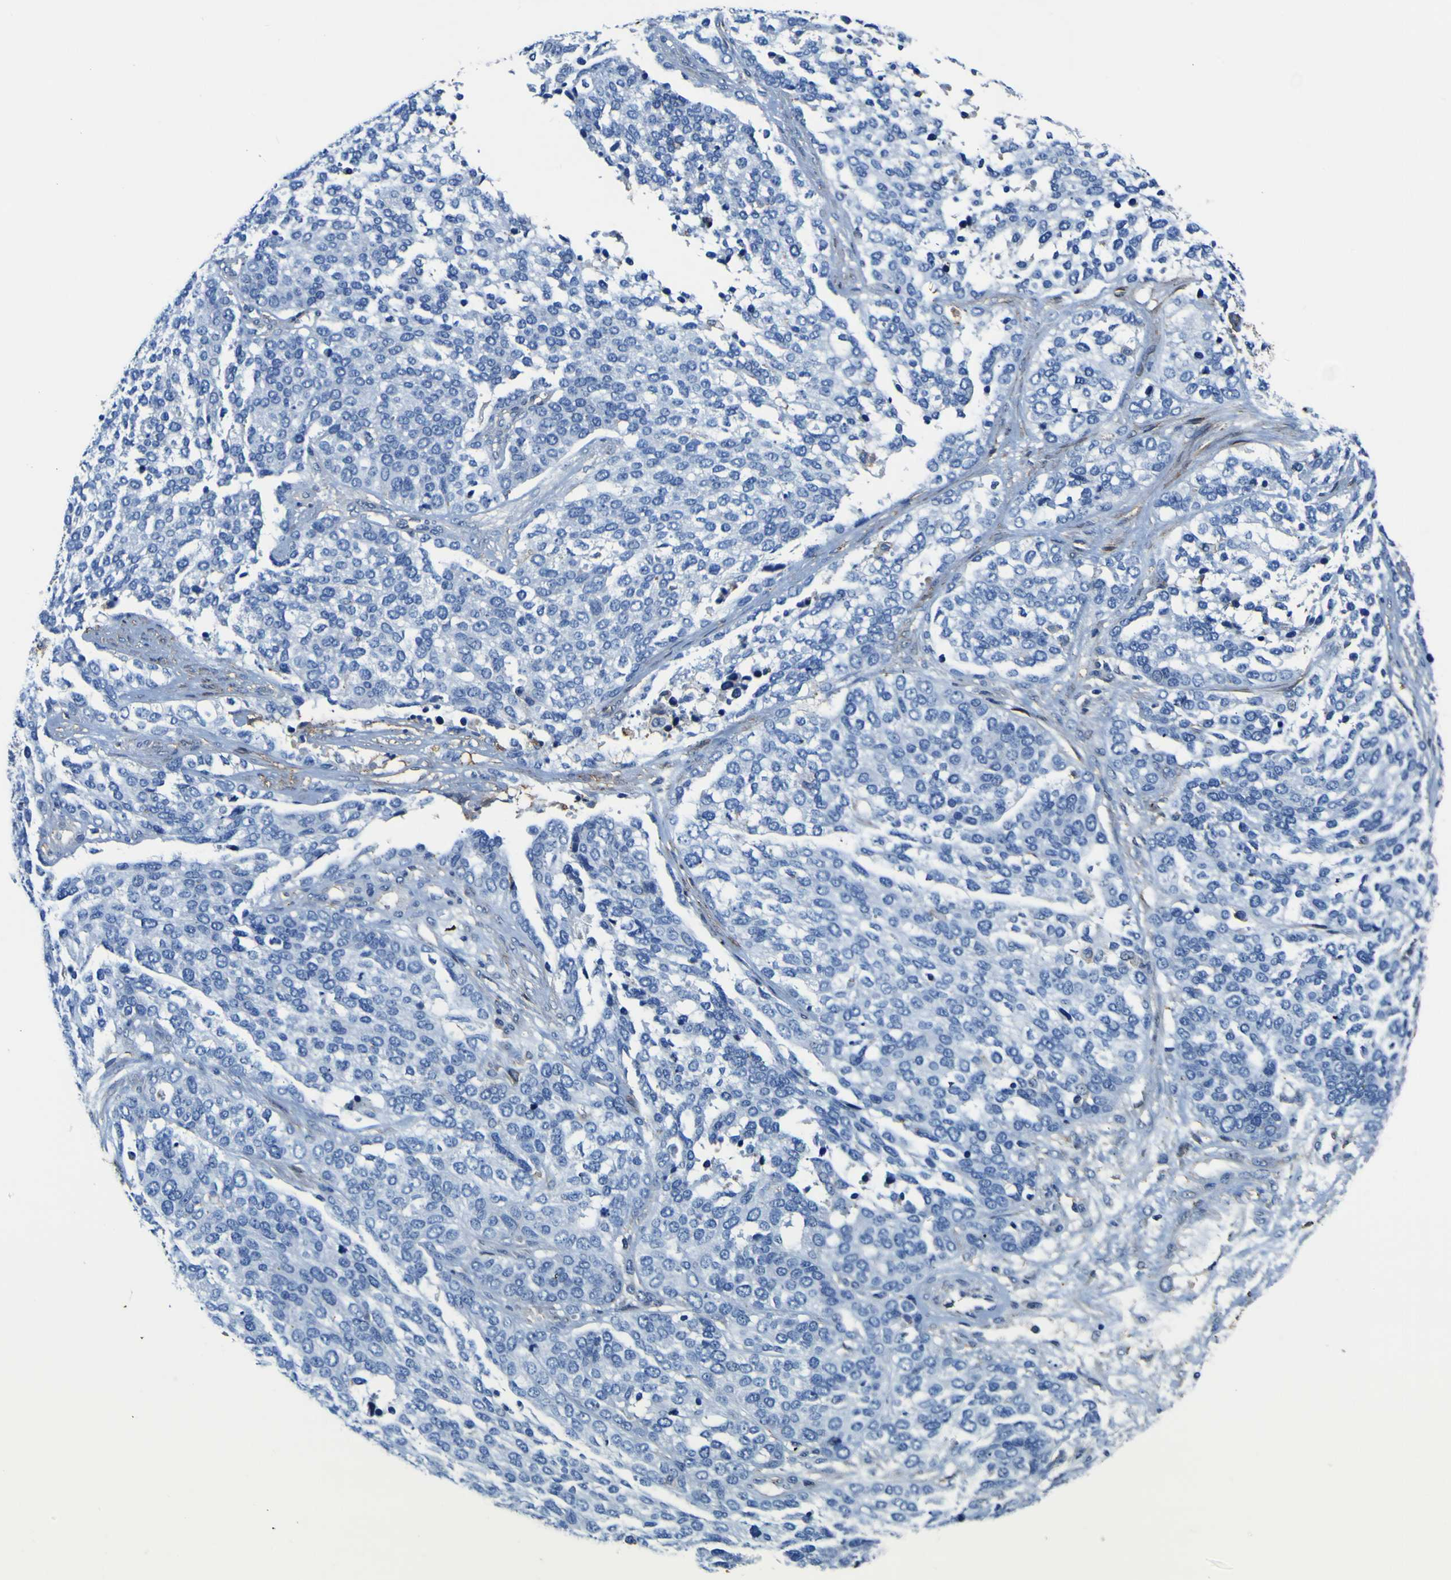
{"staining": {"intensity": "negative", "quantity": "none", "location": "none"}, "tissue": "ovarian cancer", "cell_type": "Tumor cells", "image_type": "cancer", "snomed": [{"axis": "morphology", "description": "Cystadenocarcinoma, serous, NOS"}, {"axis": "topography", "description": "Ovary"}], "caption": "This is a histopathology image of immunohistochemistry staining of ovarian cancer, which shows no expression in tumor cells. The staining was performed using DAB (3,3'-diaminobenzidine) to visualize the protein expression in brown, while the nuclei were stained in blue with hematoxylin (Magnification: 20x).", "gene": "PXDN", "patient": {"sex": "female", "age": 44}}